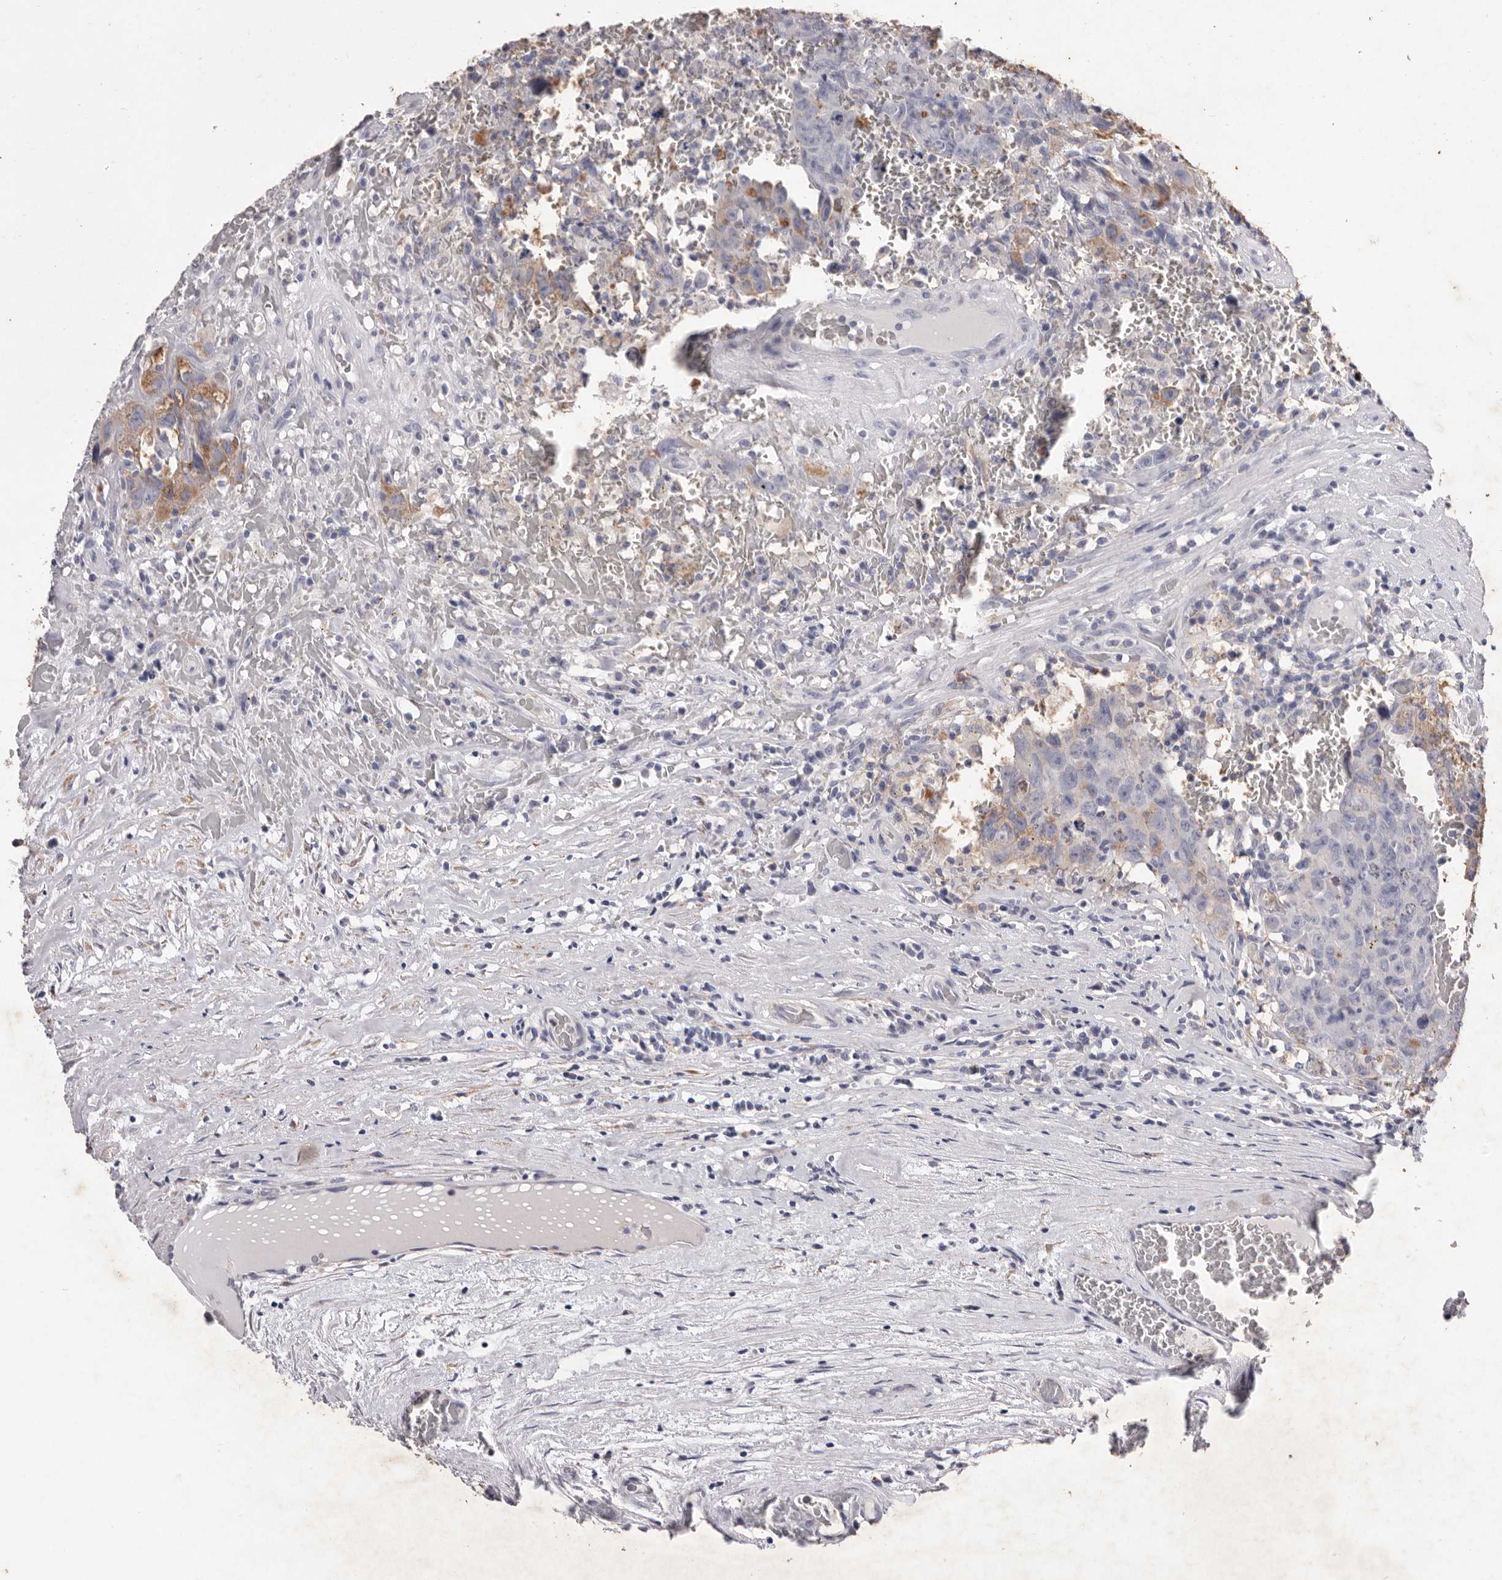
{"staining": {"intensity": "moderate", "quantity": "<25%", "location": "cytoplasmic/membranous"}, "tissue": "testis cancer", "cell_type": "Tumor cells", "image_type": "cancer", "snomed": [{"axis": "morphology", "description": "Carcinoma, Embryonal, NOS"}, {"axis": "topography", "description": "Testis"}], "caption": "Immunohistochemistry histopathology image of testis cancer stained for a protein (brown), which exhibits low levels of moderate cytoplasmic/membranous expression in about <25% of tumor cells.", "gene": "CXCL14", "patient": {"sex": "male", "age": 26}}